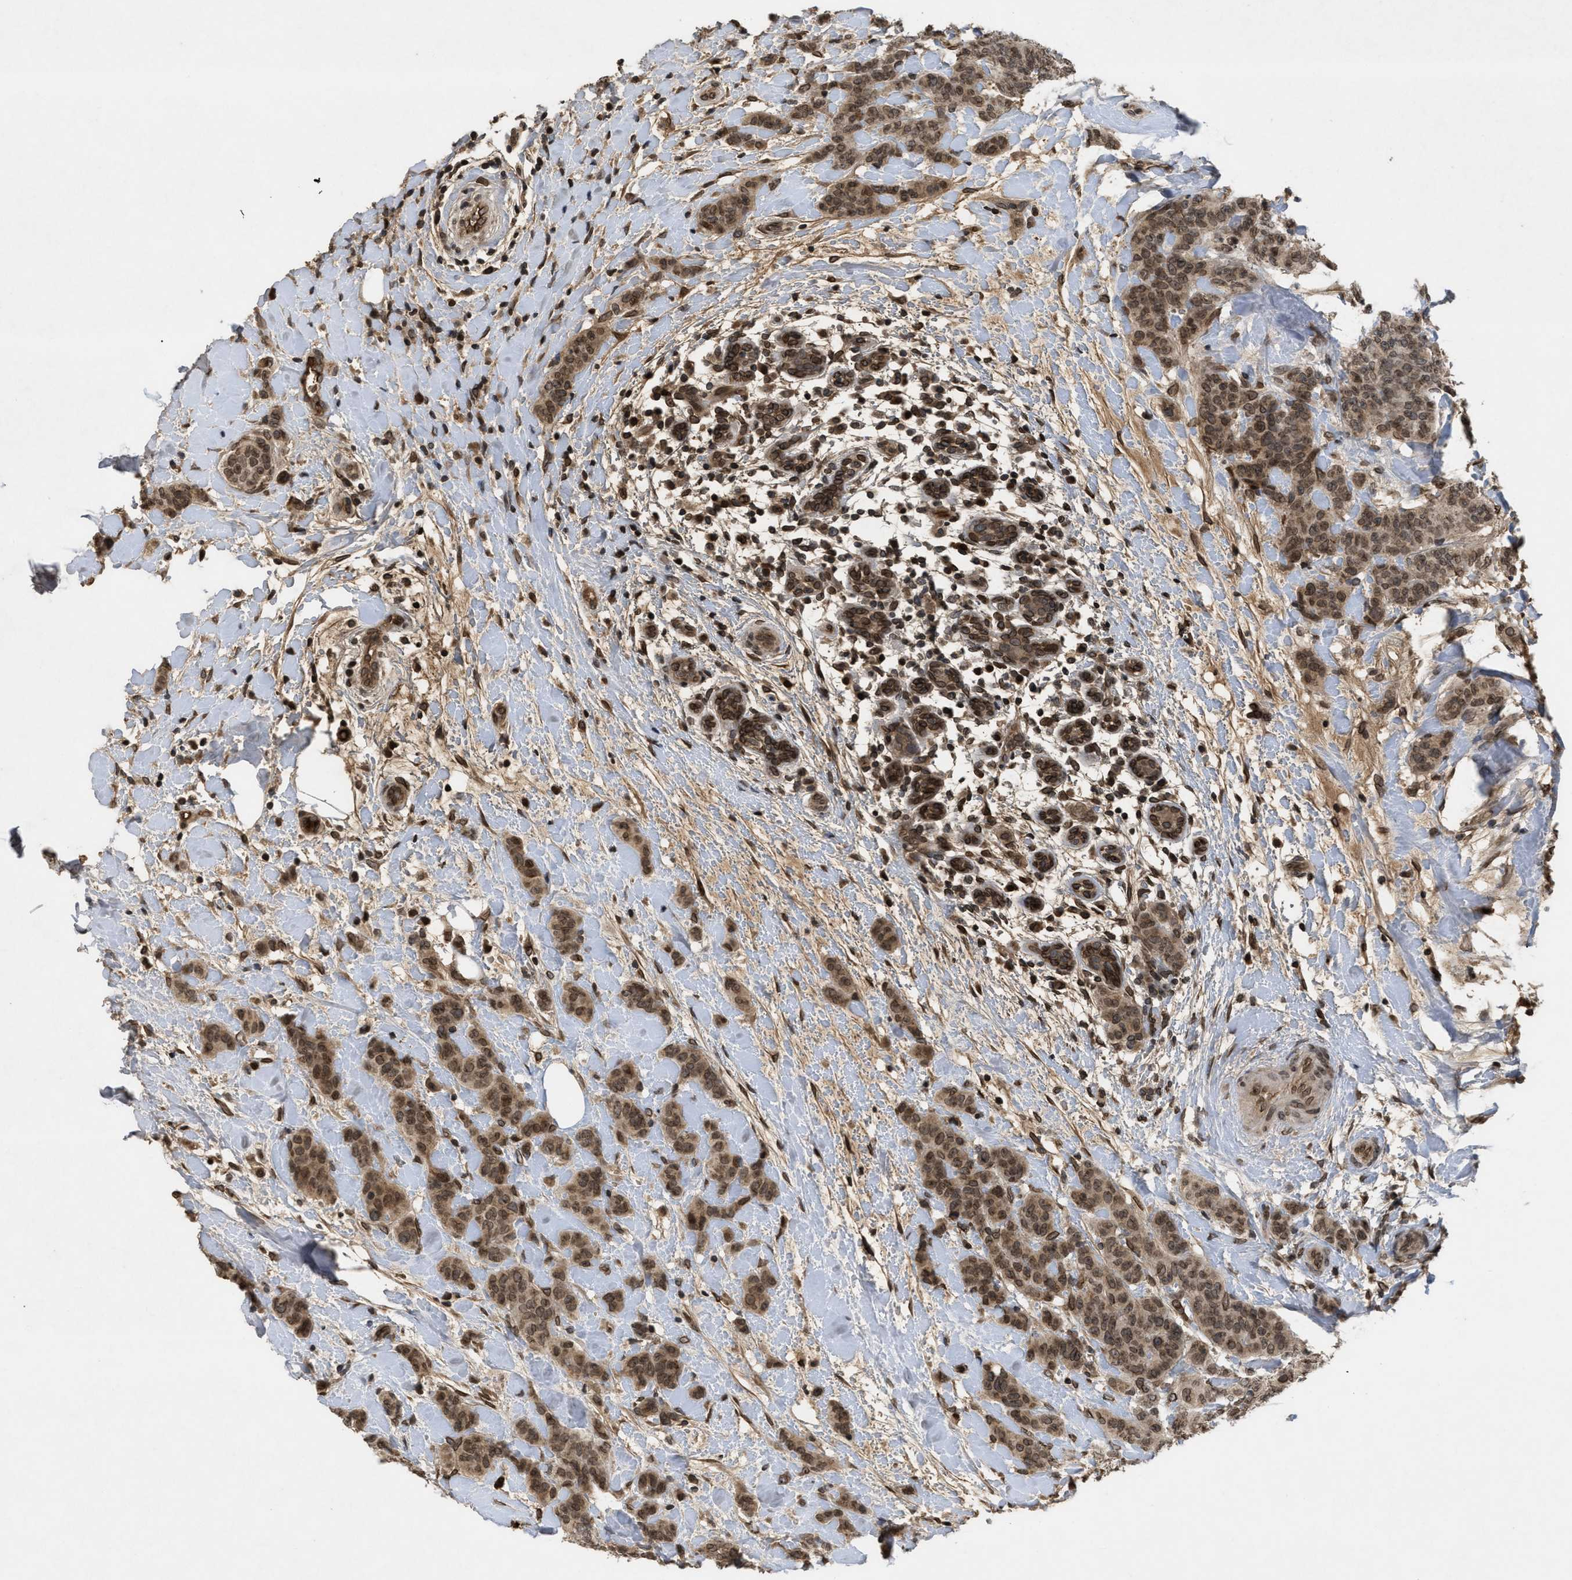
{"staining": {"intensity": "weak", "quantity": ">75%", "location": "cytoplasmic/membranous,nuclear"}, "tissue": "breast cancer", "cell_type": "Tumor cells", "image_type": "cancer", "snomed": [{"axis": "morphology", "description": "Normal tissue, NOS"}, {"axis": "morphology", "description": "Duct carcinoma"}, {"axis": "topography", "description": "Breast"}], "caption": "Immunohistochemical staining of human breast invasive ductal carcinoma reveals weak cytoplasmic/membranous and nuclear protein staining in about >75% of tumor cells.", "gene": "CRY1", "patient": {"sex": "female", "age": 40}}